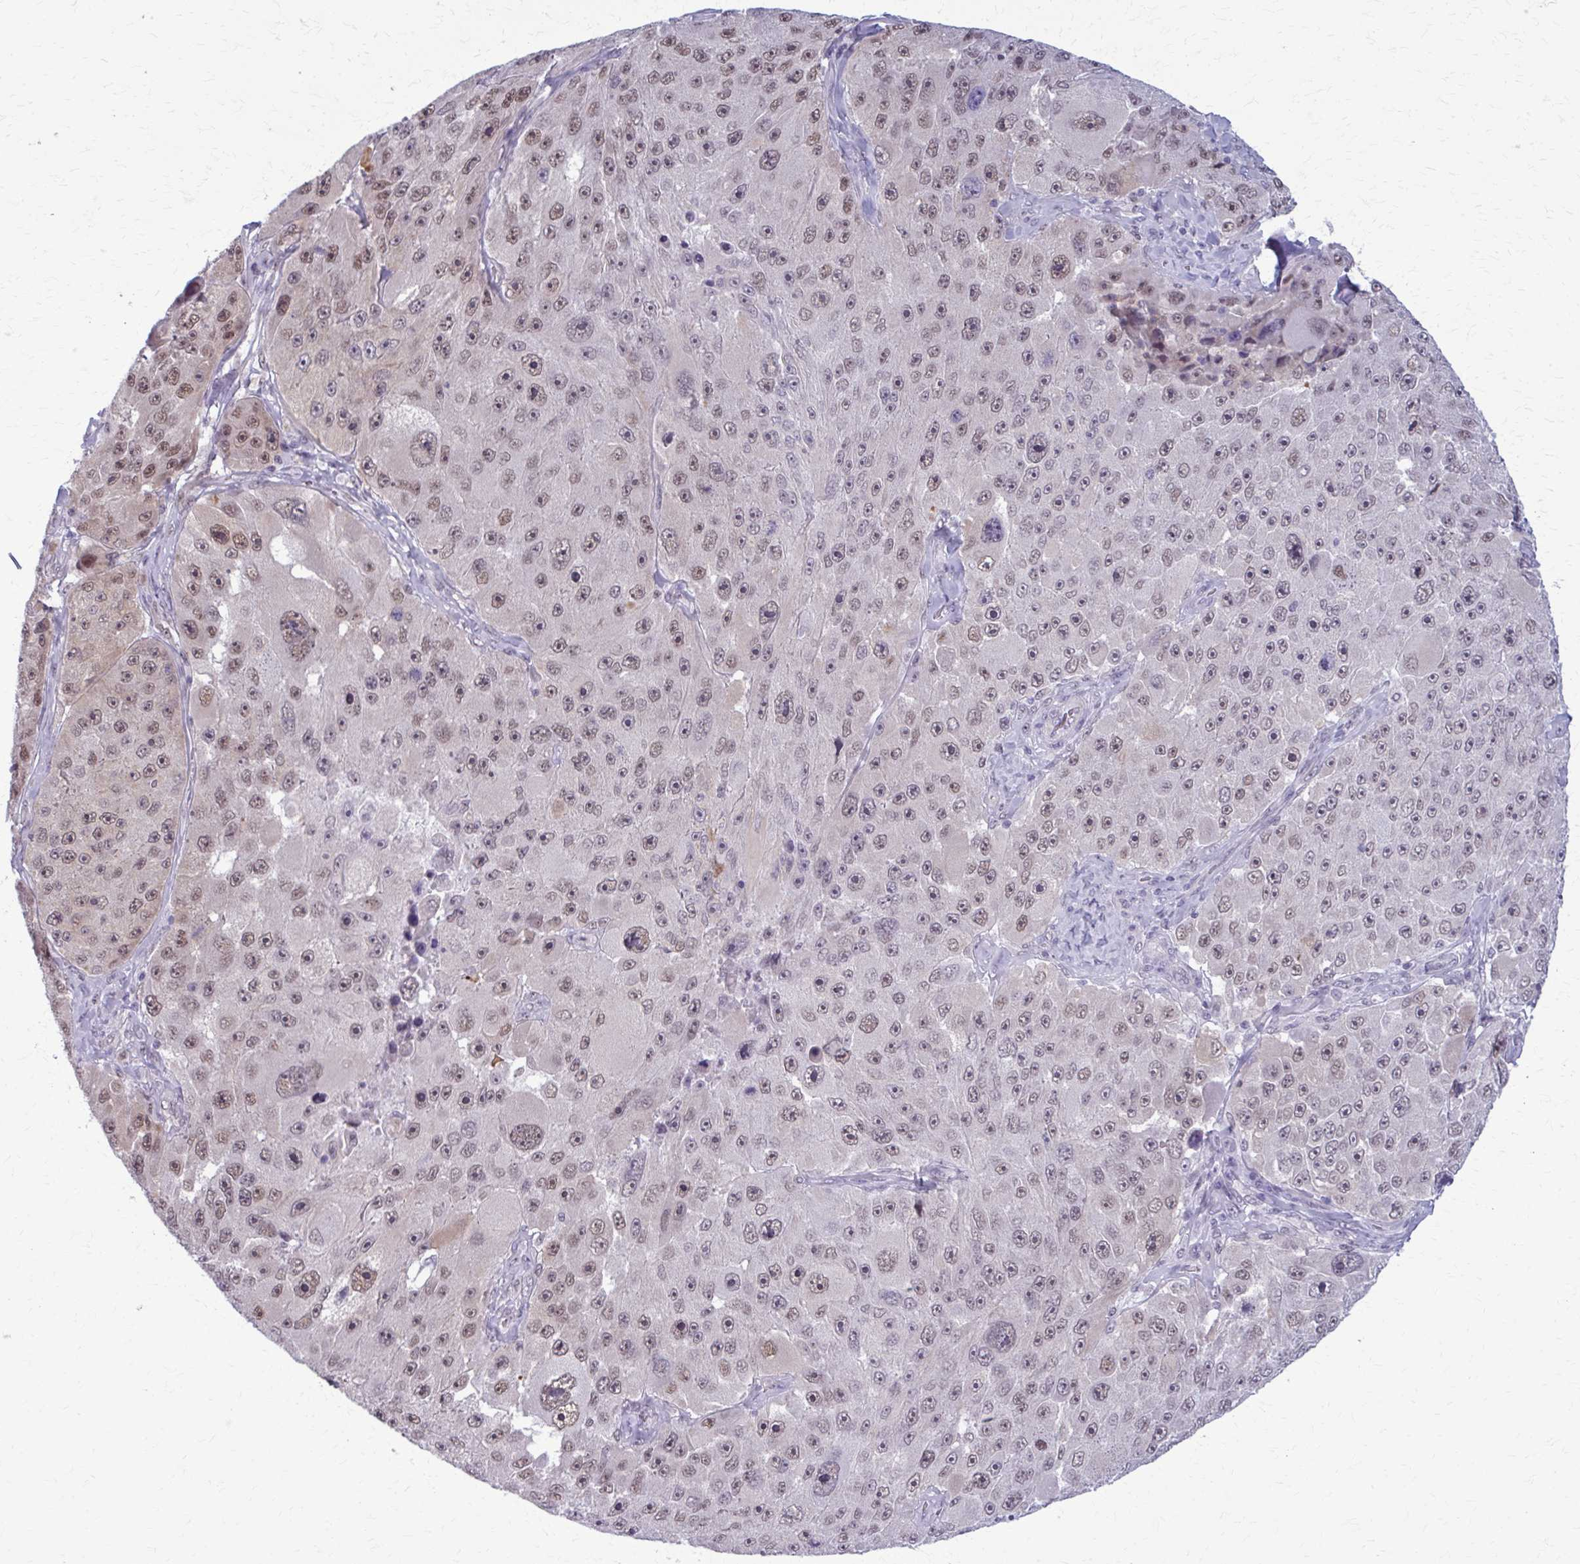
{"staining": {"intensity": "weak", "quantity": ">75%", "location": "nuclear"}, "tissue": "melanoma", "cell_type": "Tumor cells", "image_type": "cancer", "snomed": [{"axis": "morphology", "description": "Malignant melanoma, Metastatic site"}, {"axis": "topography", "description": "Lymph node"}], "caption": "This image exhibits immunohistochemistry (IHC) staining of human melanoma, with low weak nuclear staining in approximately >75% of tumor cells.", "gene": "NUMBL", "patient": {"sex": "male", "age": 62}}